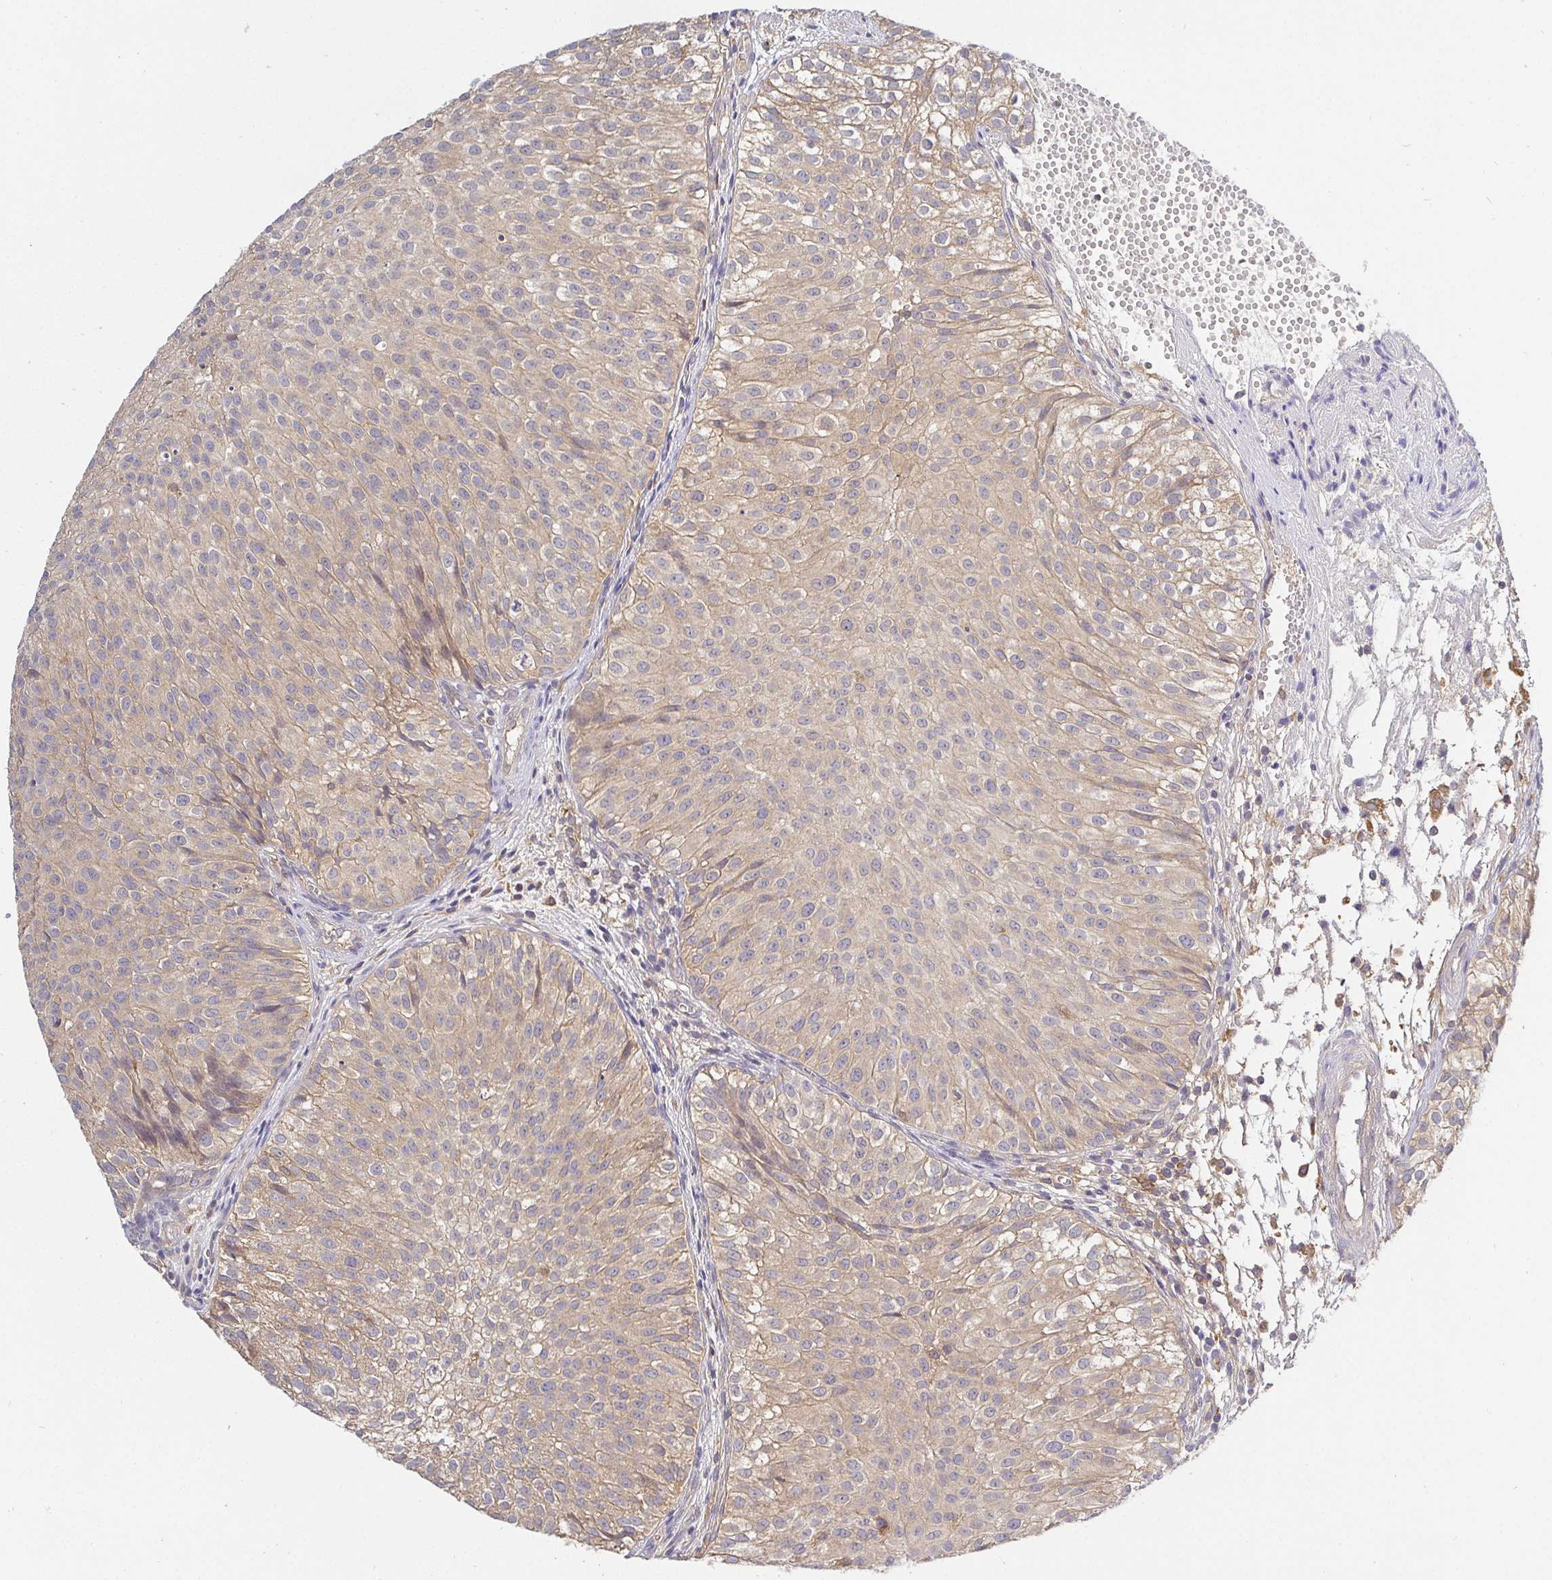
{"staining": {"intensity": "weak", "quantity": ">75%", "location": "cytoplasmic/membranous"}, "tissue": "urothelial cancer", "cell_type": "Tumor cells", "image_type": "cancer", "snomed": [{"axis": "morphology", "description": "Urothelial carcinoma, Low grade"}, {"axis": "topography", "description": "Urinary bladder"}], "caption": "Tumor cells show low levels of weak cytoplasmic/membranous positivity in about >75% of cells in human low-grade urothelial carcinoma.", "gene": "ATP6V1F", "patient": {"sex": "male", "age": 70}}